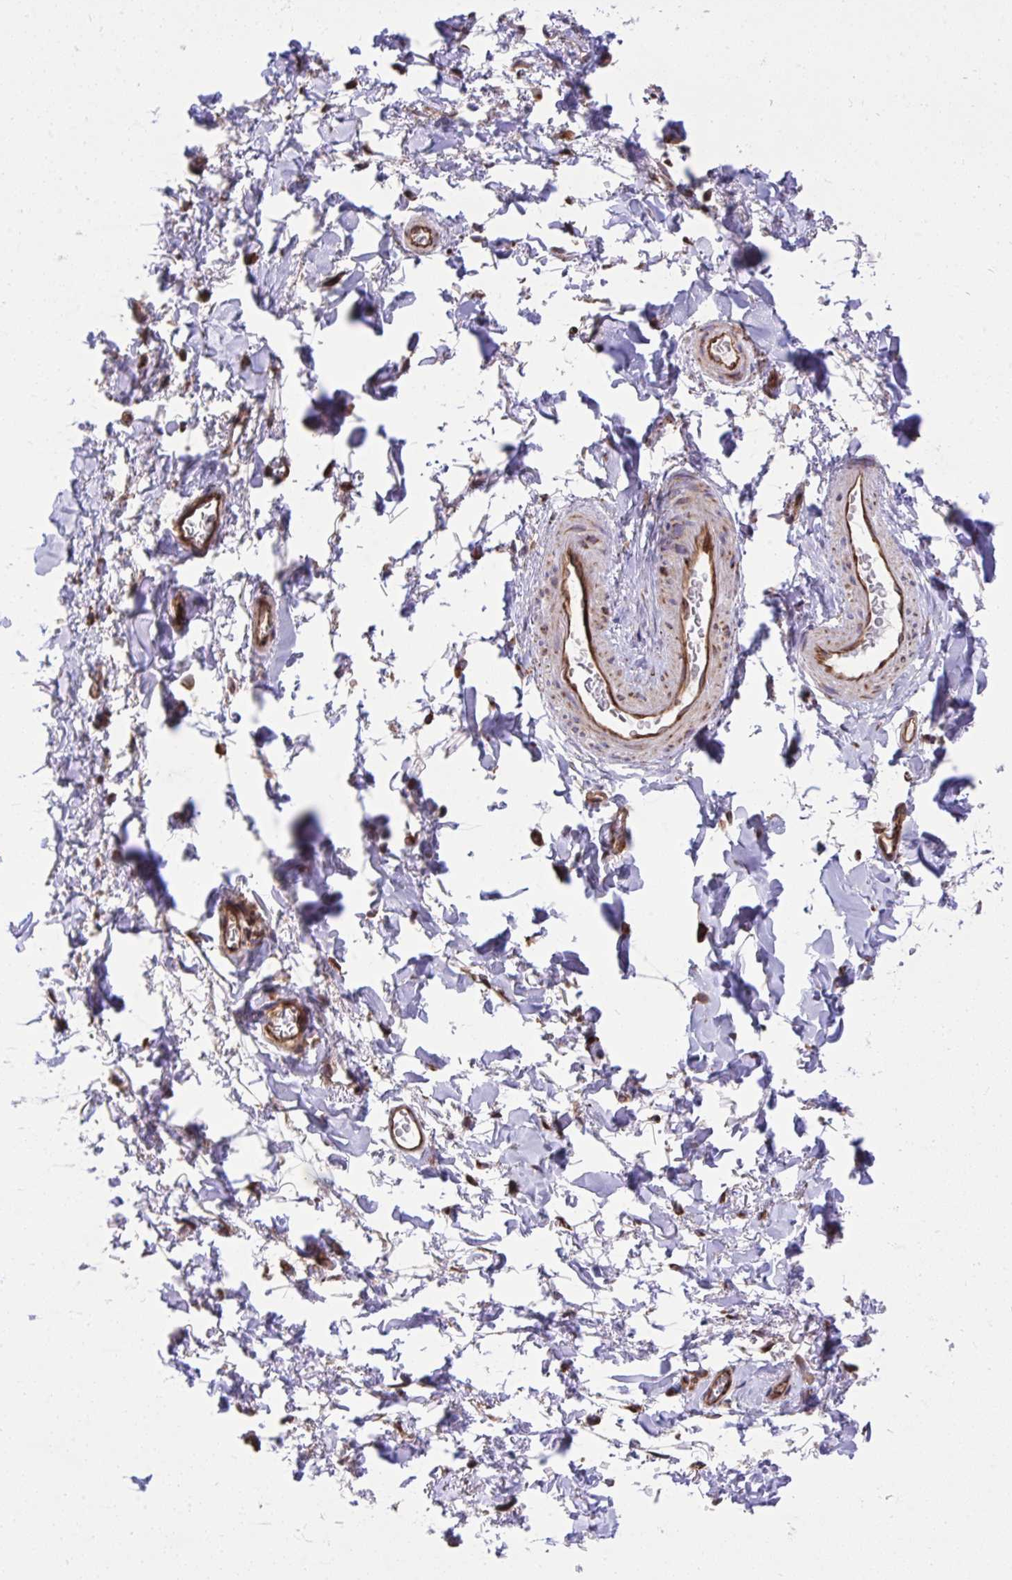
{"staining": {"intensity": "weak", "quantity": "25%-75%", "location": "cytoplasmic/membranous"}, "tissue": "adipose tissue", "cell_type": "Adipocytes", "image_type": "normal", "snomed": [{"axis": "morphology", "description": "Normal tissue, NOS"}, {"axis": "topography", "description": "Vulva"}, {"axis": "topography", "description": "Peripheral nerve tissue"}], "caption": "Immunohistochemistry (IHC) of unremarkable human adipose tissue demonstrates low levels of weak cytoplasmic/membranous staining in approximately 25%-75% of adipocytes.", "gene": "NMNAT3", "patient": {"sex": "female", "age": 66}}